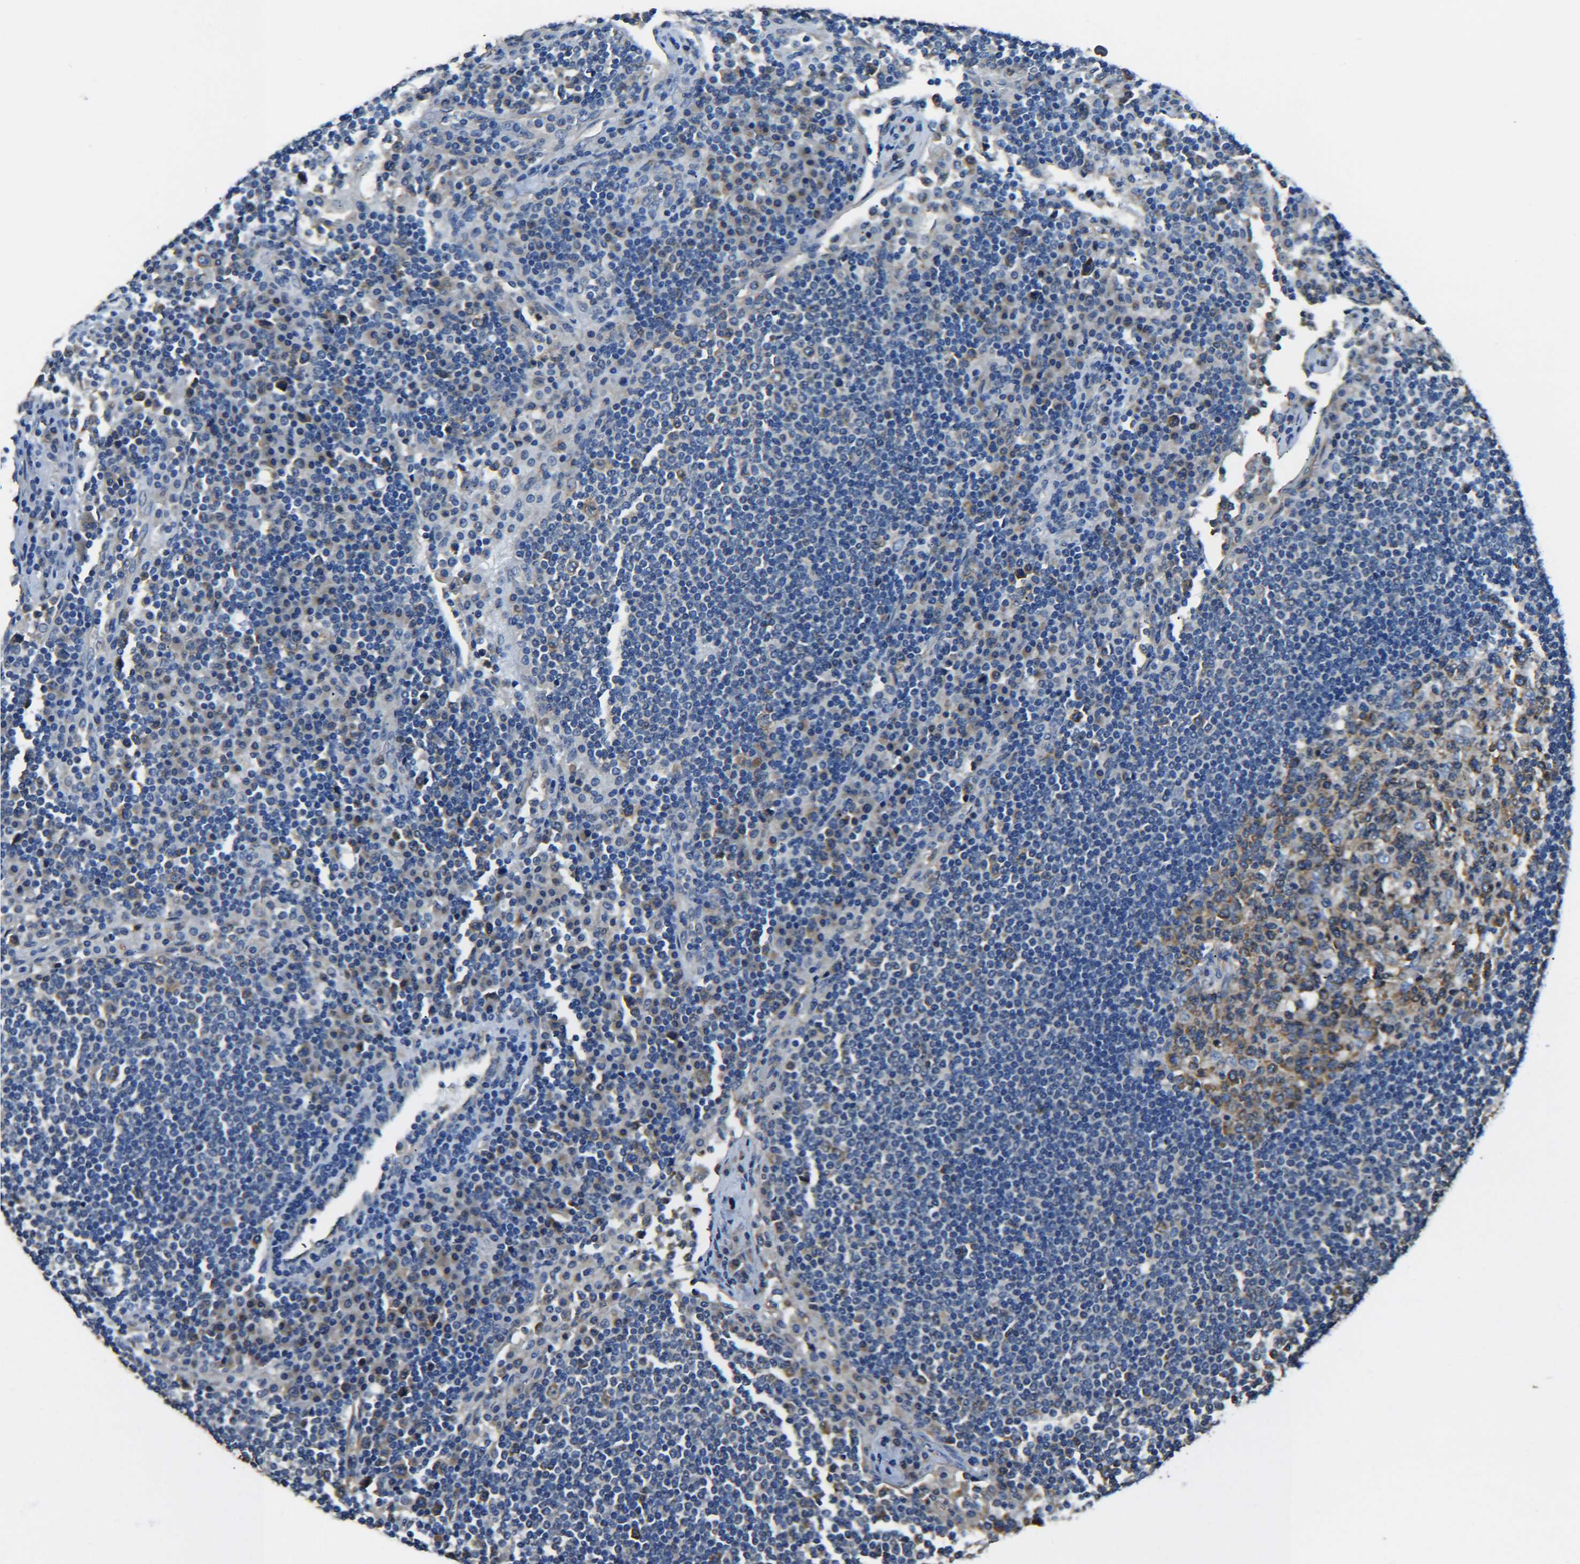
{"staining": {"intensity": "moderate", "quantity": ">75%", "location": "cytoplasmic/membranous"}, "tissue": "lymph node", "cell_type": "Germinal center cells", "image_type": "normal", "snomed": [{"axis": "morphology", "description": "Normal tissue, NOS"}, {"axis": "topography", "description": "Lymph node"}], "caption": "Moderate cytoplasmic/membranous protein expression is appreciated in about >75% of germinal center cells in lymph node. (brown staining indicates protein expression, while blue staining denotes nuclei).", "gene": "TUBB", "patient": {"sex": "female", "age": 53}}